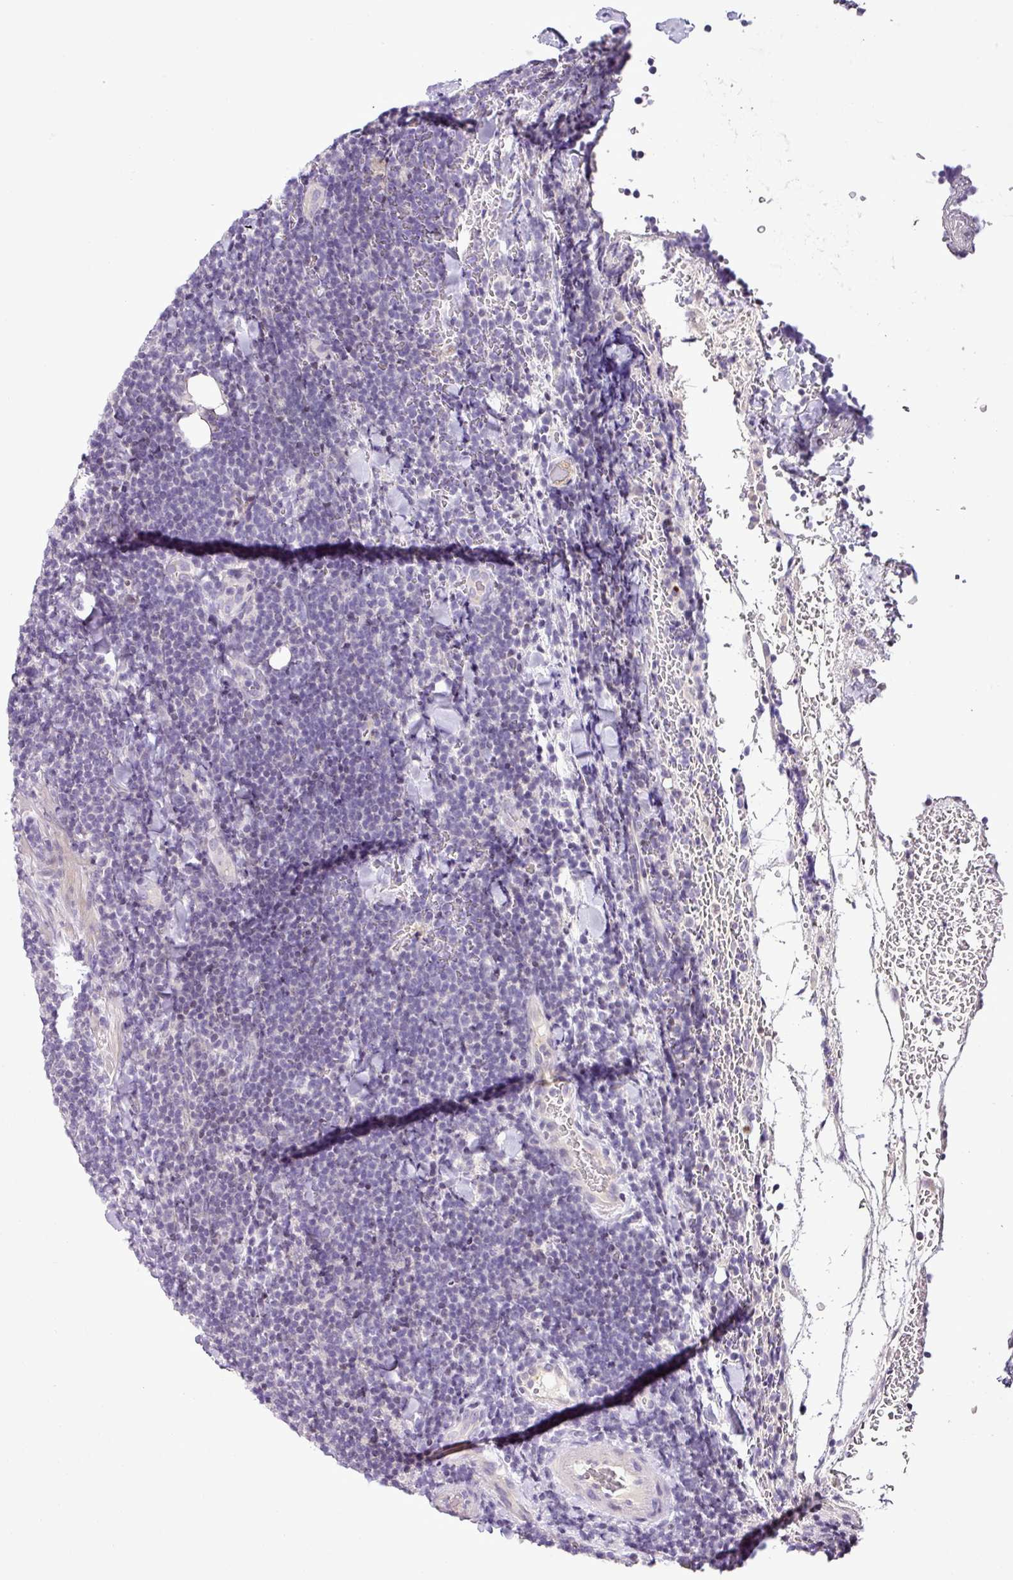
{"staining": {"intensity": "negative", "quantity": "none", "location": "none"}, "tissue": "lymphoma", "cell_type": "Tumor cells", "image_type": "cancer", "snomed": [{"axis": "morphology", "description": "Malignant lymphoma, non-Hodgkin's type, Low grade"}, {"axis": "topography", "description": "Lymph node"}], "caption": "DAB (3,3'-diaminobenzidine) immunohistochemical staining of human lymphoma exhibits no significant positivity in tumor cells. The staining was performed using DAB to visualize the protein expression in brown, while the nuclei were stained in blue with hematoxylin (Magnification: 20x).", "gene": "TEX30", "patient": {"sex": "male", "age": 66}}